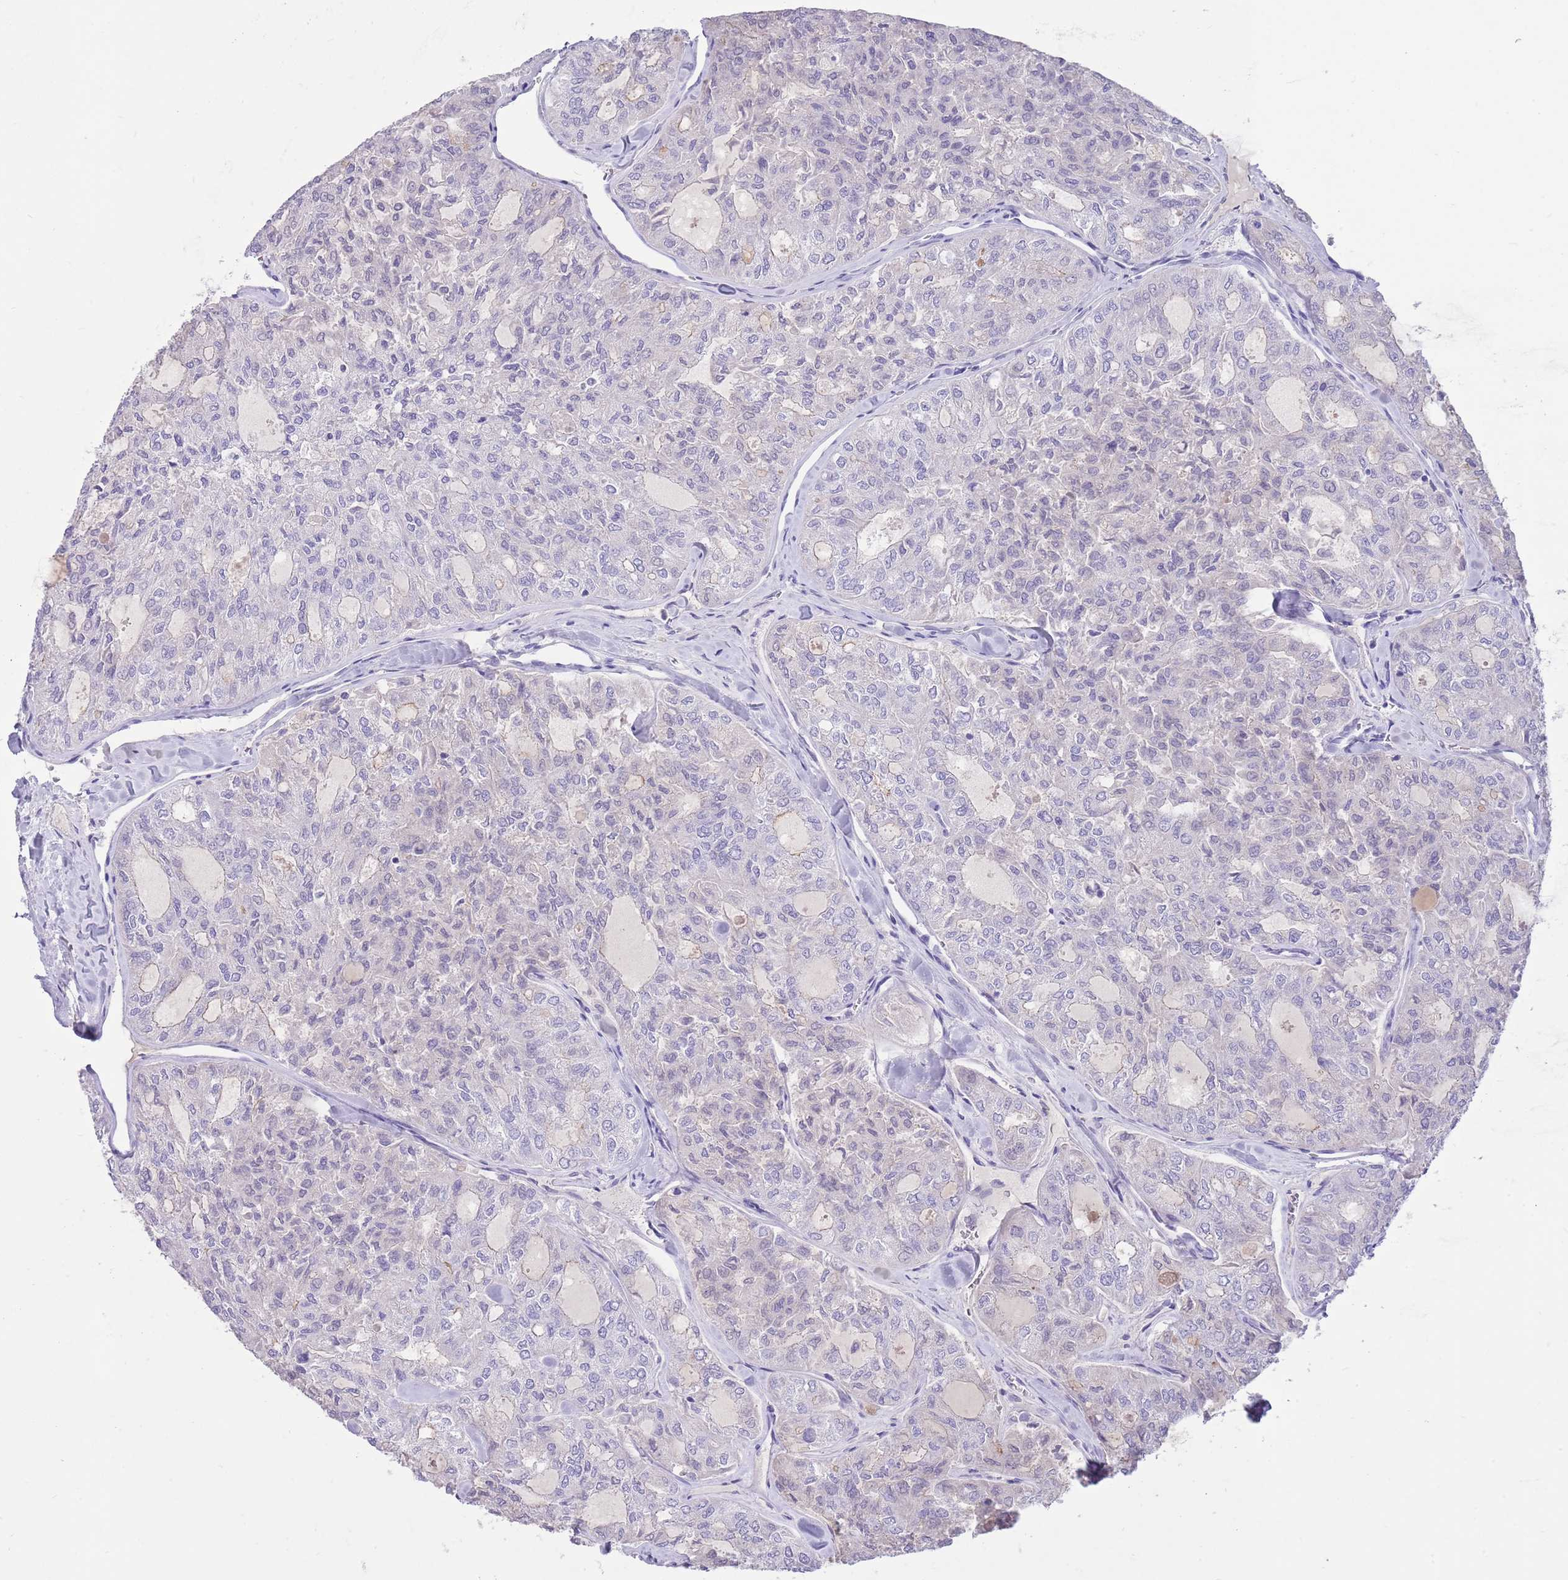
{"staining": {"intensity": "negative", "quantity": "none", "location": "none"}, "tissue": "thyroid cancer", "cell_type": "Tumor cells", "image_type": "cancer", "snomed": [{"axis": "morphology", "description": "Follicular adenoma carcinoma, NOS"}, {"axis": "topography", "description": "Thyroid gland"}], "caption": "Immunohistochemistry (IHC) histopathology image of neoplastic tissue: thyroid cancer stained with DAB (3,3'-diaminobenzidine) exhibits no significant protein staining in tumor cells.", "gene": "LEPROTL1", "patient": {"sex": "male", "age": 75}}